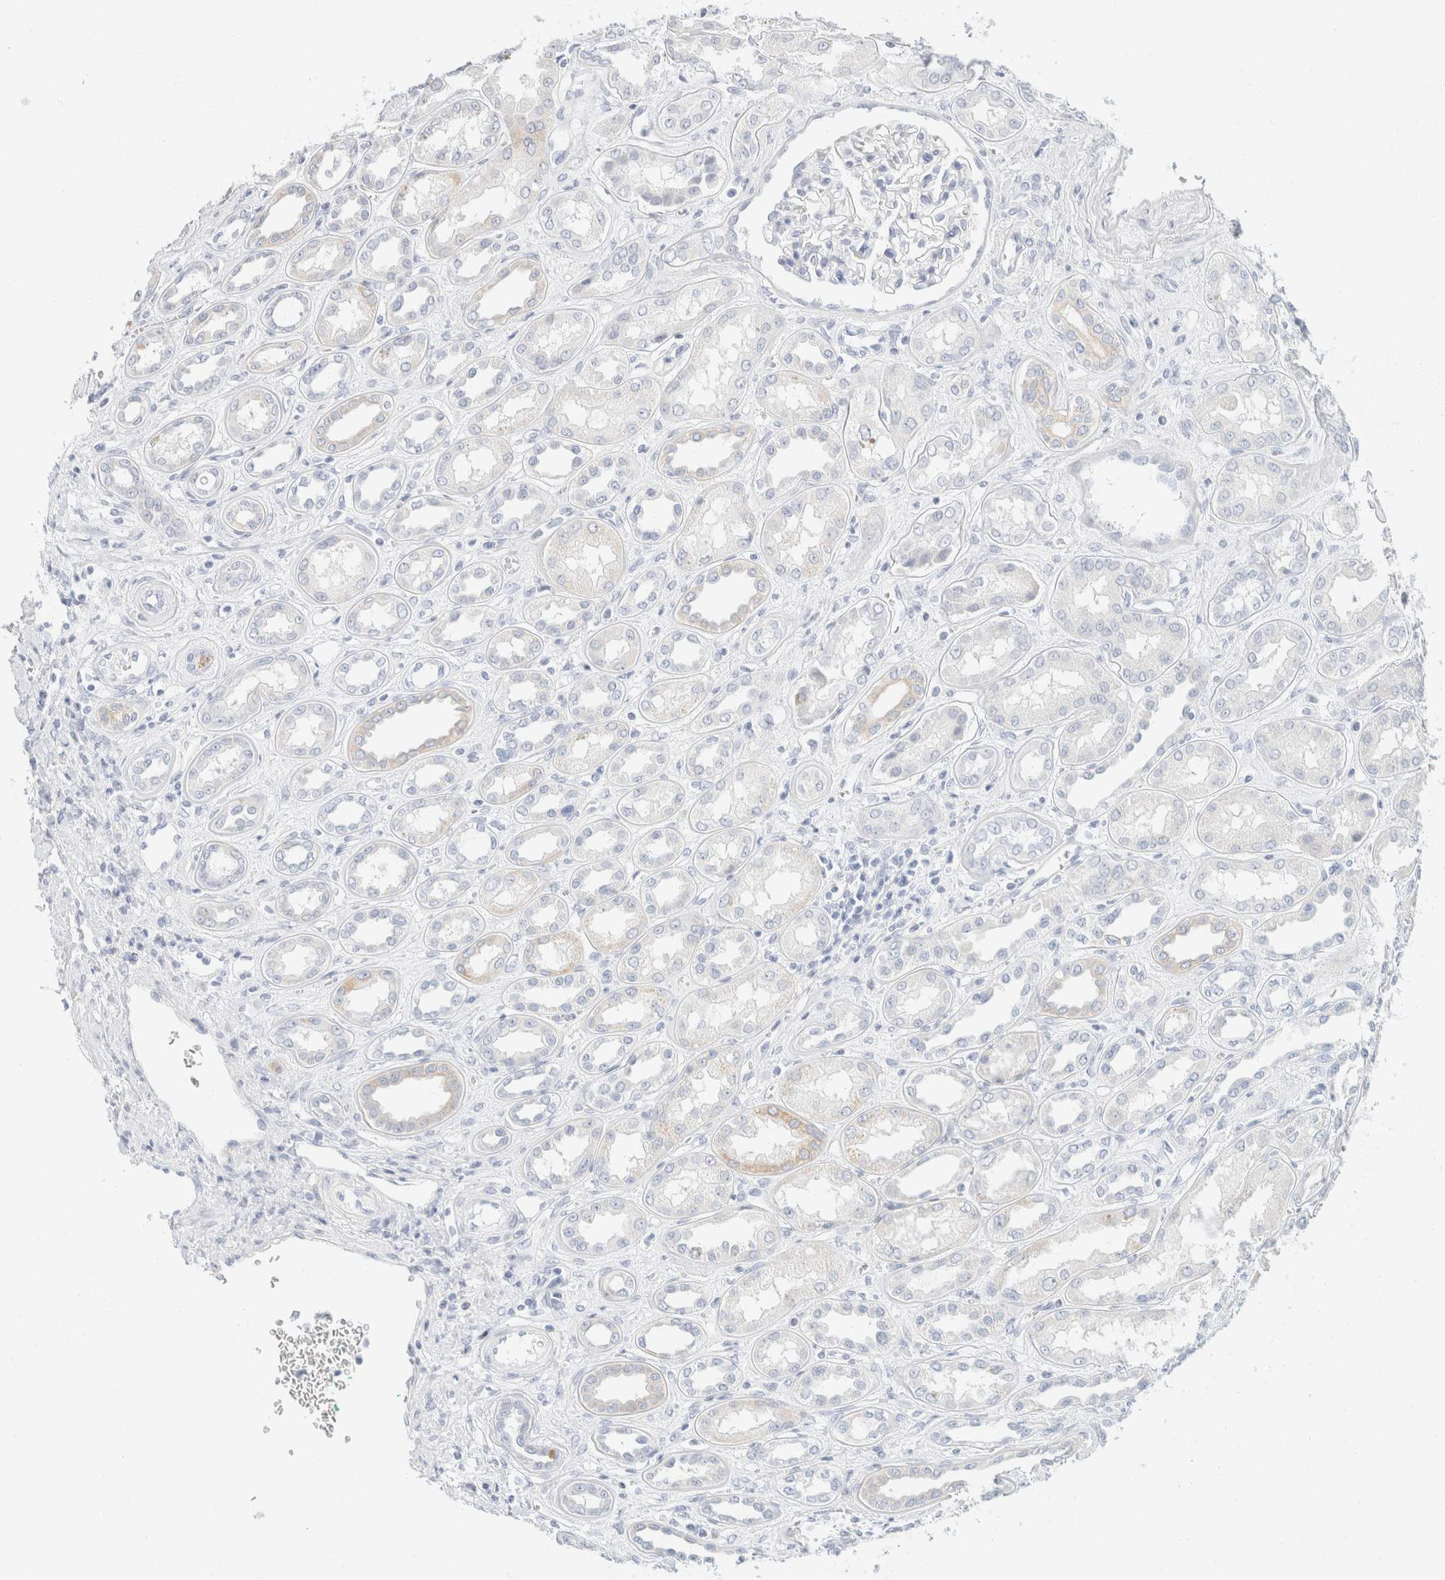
{"staining": {"intensity": "negative", "quantity": "none", "location": "none"}, "tissue": "kidney", "cell_type": "Cells in glomeruli", "image_type": "normal", "snomed": [{"axis": "morphology", "description": "Normal tissue, NOS"}, {"axis": "topography", "description": "Kidney"}], "caption": "Protein analysis of normal kidney demonstrates no significant positivity in cells in glomeruli.", "gene": "KRT20", "patient": {"sex": "male", "age": 59}}